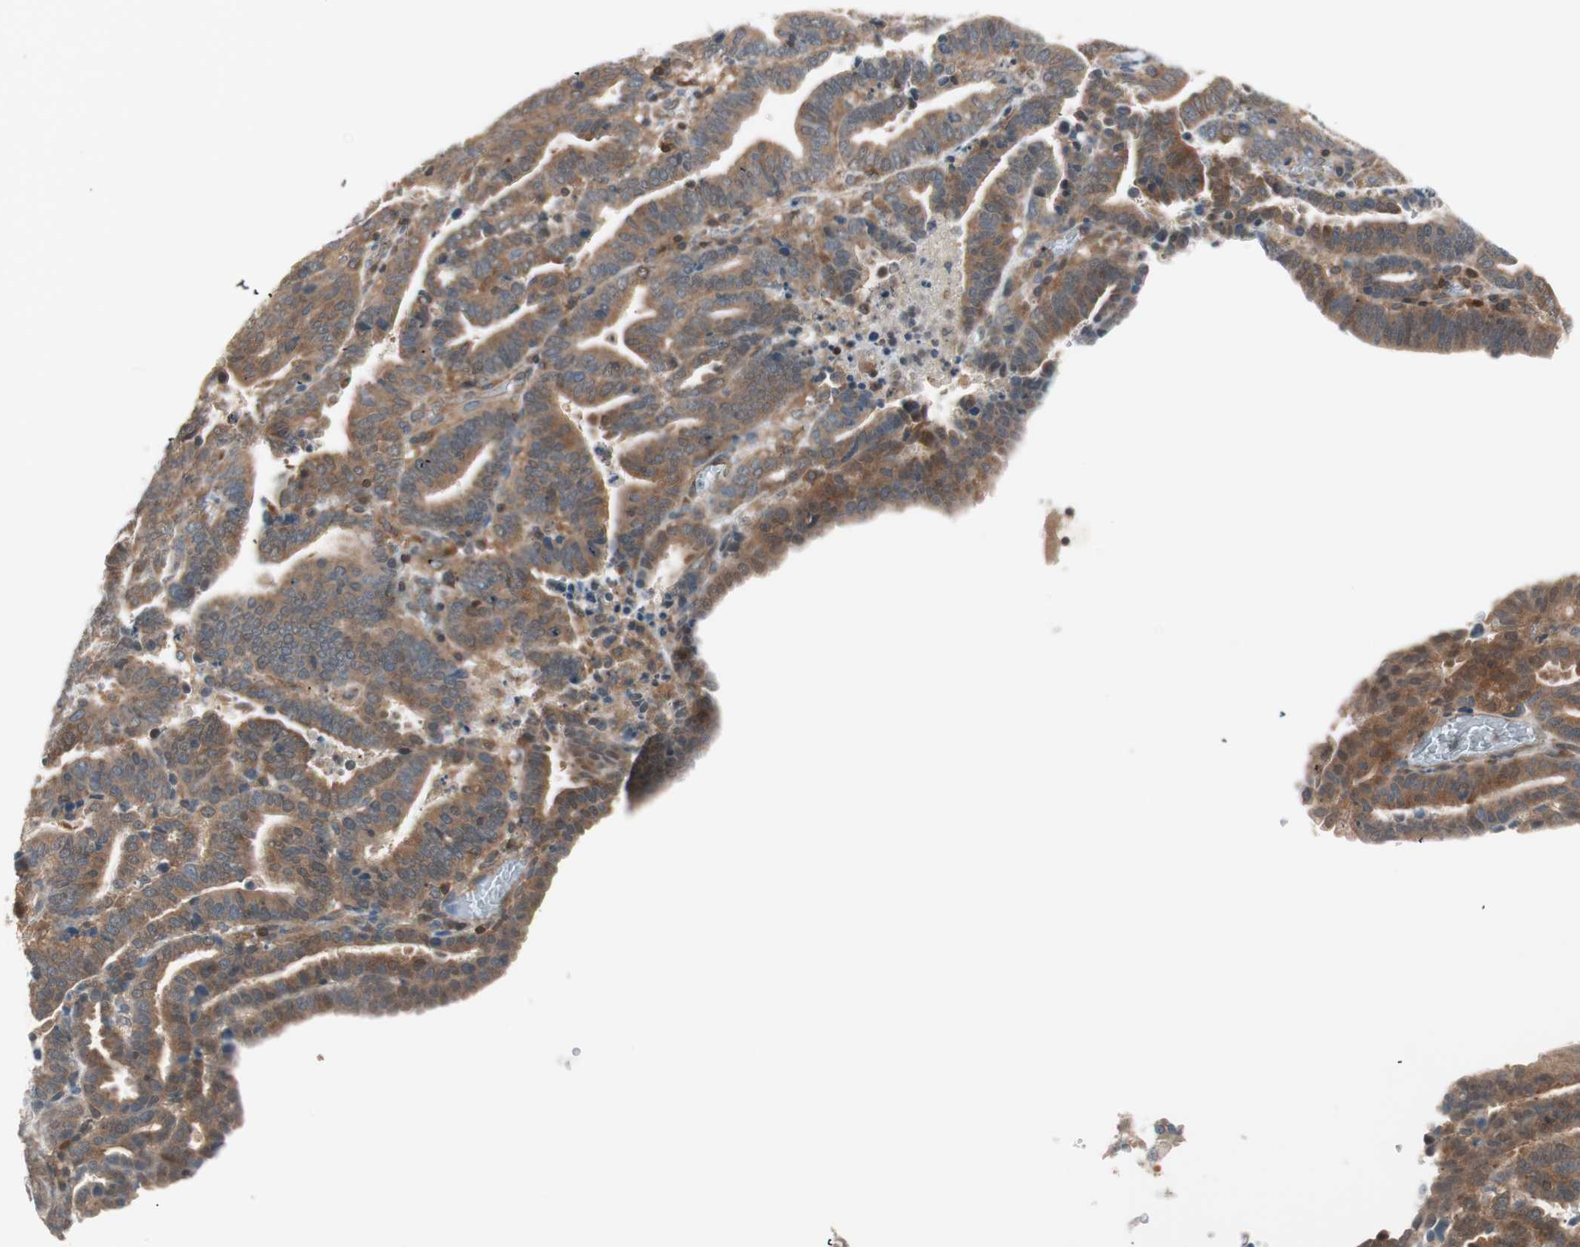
{"staining": {"intensity": "moderate", "quantity": ">75%", "location": "cytoplasmic/membranous"}, "tissue": "endometrial cancer", "cell_type": "Tumor cells", "image_type": "cancer", "snomed": [{"axis": "morphology", "description": "Adenocarcinoma, NOS"}, {"axis": "topography", "description": "Uterus"}], "caption": "Adenocarcinoma (endometrial) stained for a protein (brown) displays moderate cytoplasmic/membranous positive staining in about >75% of tumor cells.", "gene": "GALT", "patient": {"sex": "female", "age": 83}}